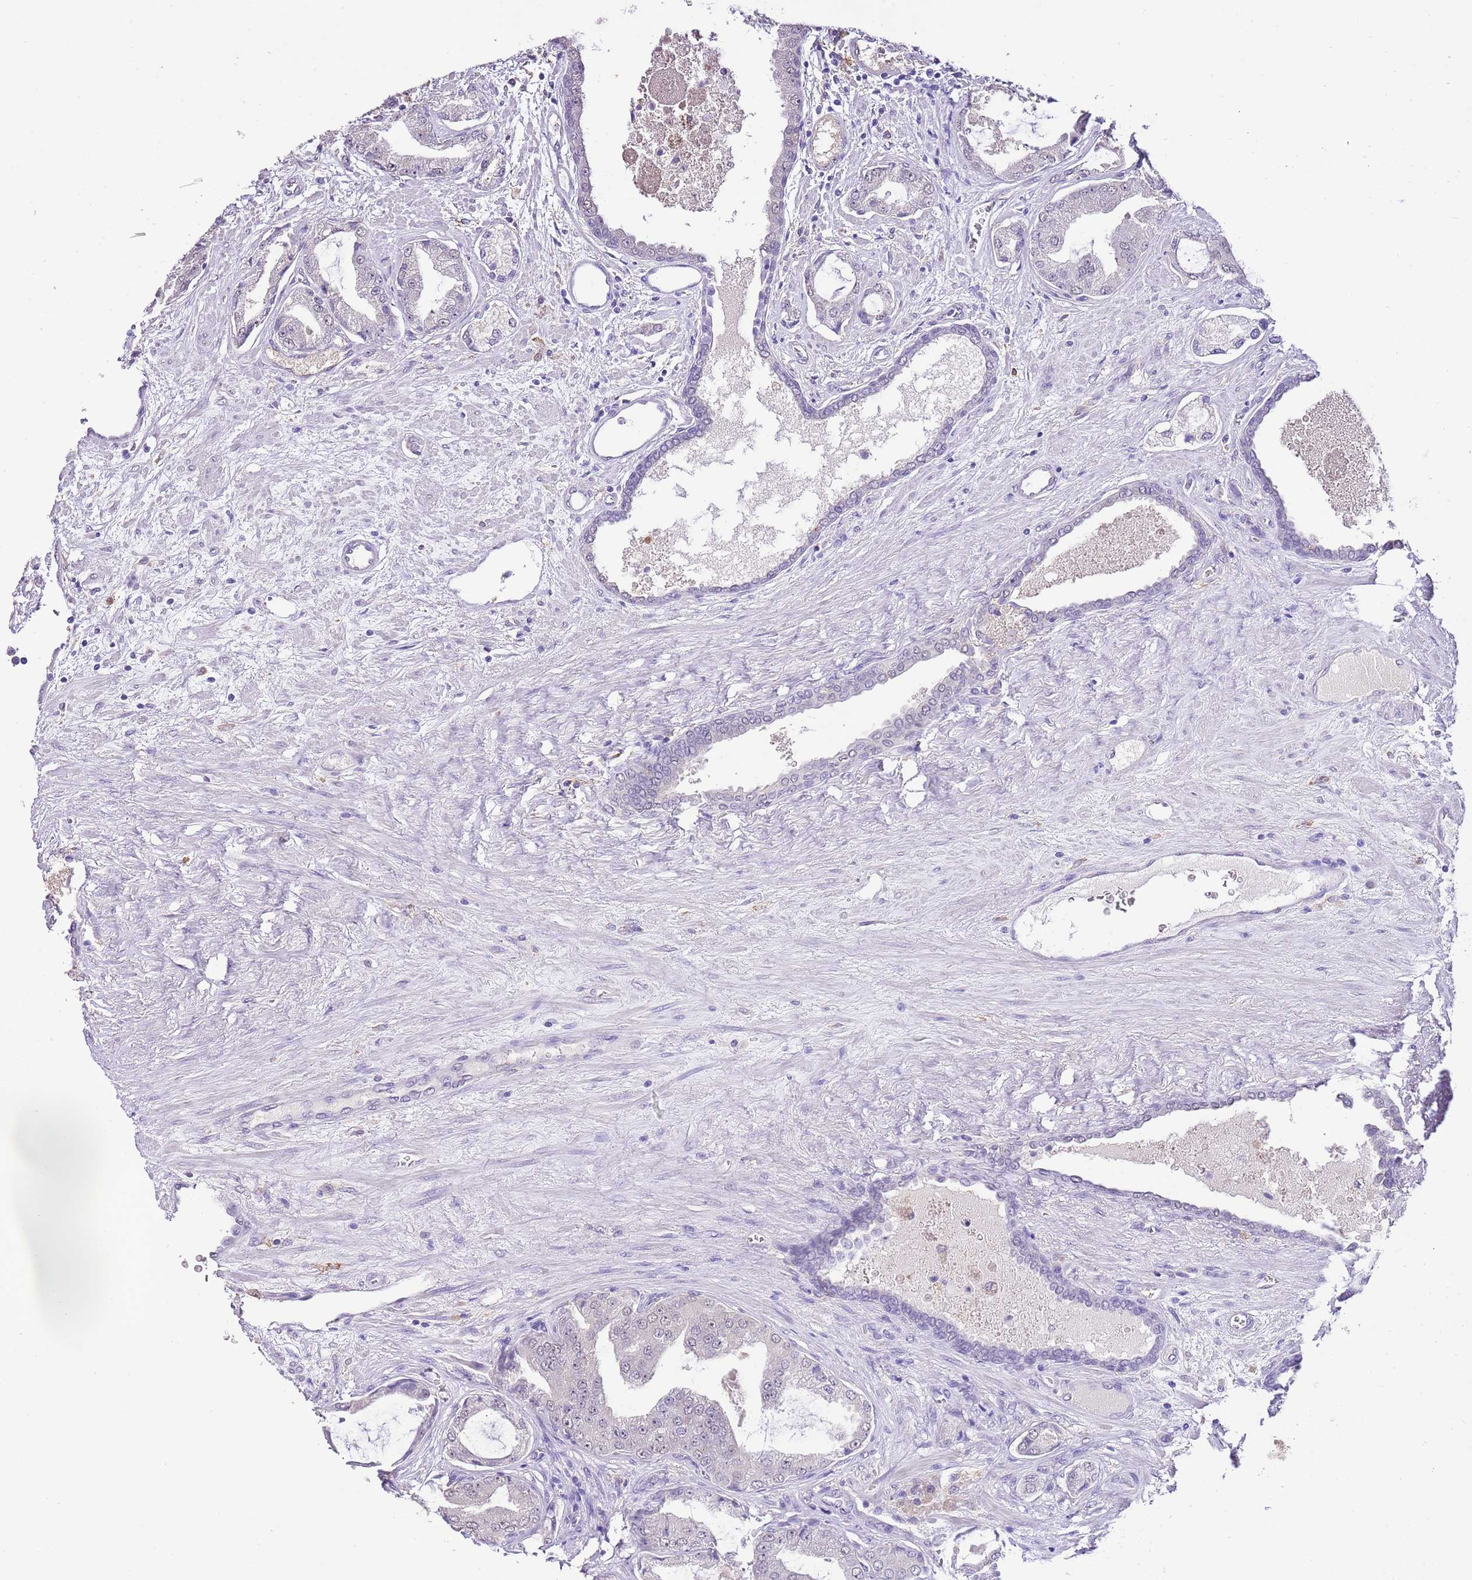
{"staining": {"intensity": "negative", "quantity": "none", "location": "none"}, "tissue": "prostate cancer", "cell_type": "Tumor cells", "image_type": "cancer", "snomed": [{"axis": "morphology", "description": "Adenocarcinoma, High grade"}, {"axis": "topography", "description": "Prostate"}], "caption": "Photomicrograph shows no protein expression in tumor cells of high-grade adenocarcinoma (prostate) tissue.", "gene": "IZUMO4", "patient": {"sex": "male", "age": 68}}